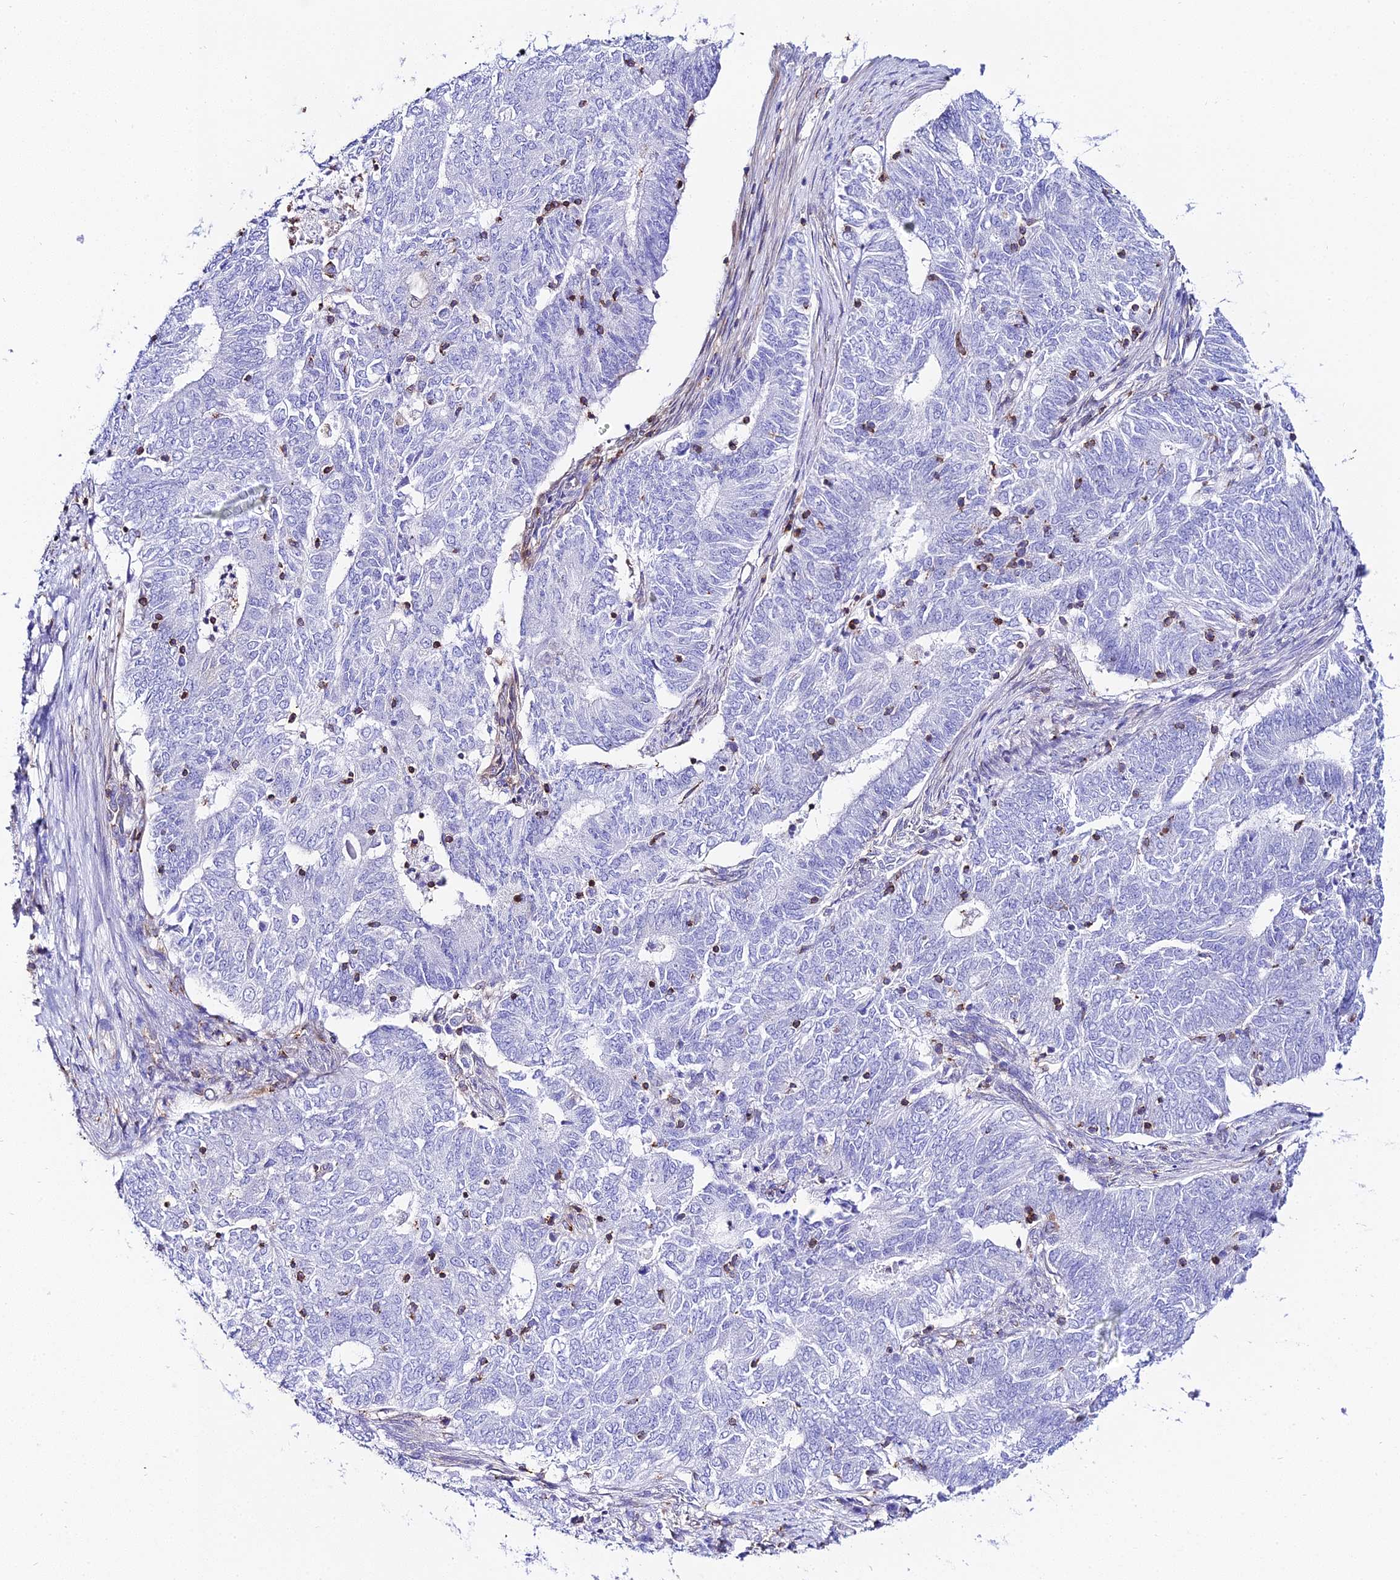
{"staining": {"intensity": "negative", "quantity": "none", "location": "none"}, "tissue": "endometrial cancer", "cell_type": "Tumor cells", "image_type": "cancer", "snomed": [{"axis": "morphology", "description": "Adenocarcinoma, NOS"}, {"axis": "topography", "description": "Endometrium"}], "caption": "DAB (3,3'-diaminobenzidine) immunohistochemical staining of endometrial adenocarcinoma reveals no significant expression in tumor cells. (Immunohistochemistry, brightfield microscopy, high magnification).", "gene": "S100A16", "patient": {"sex": "female", "age": 62}}